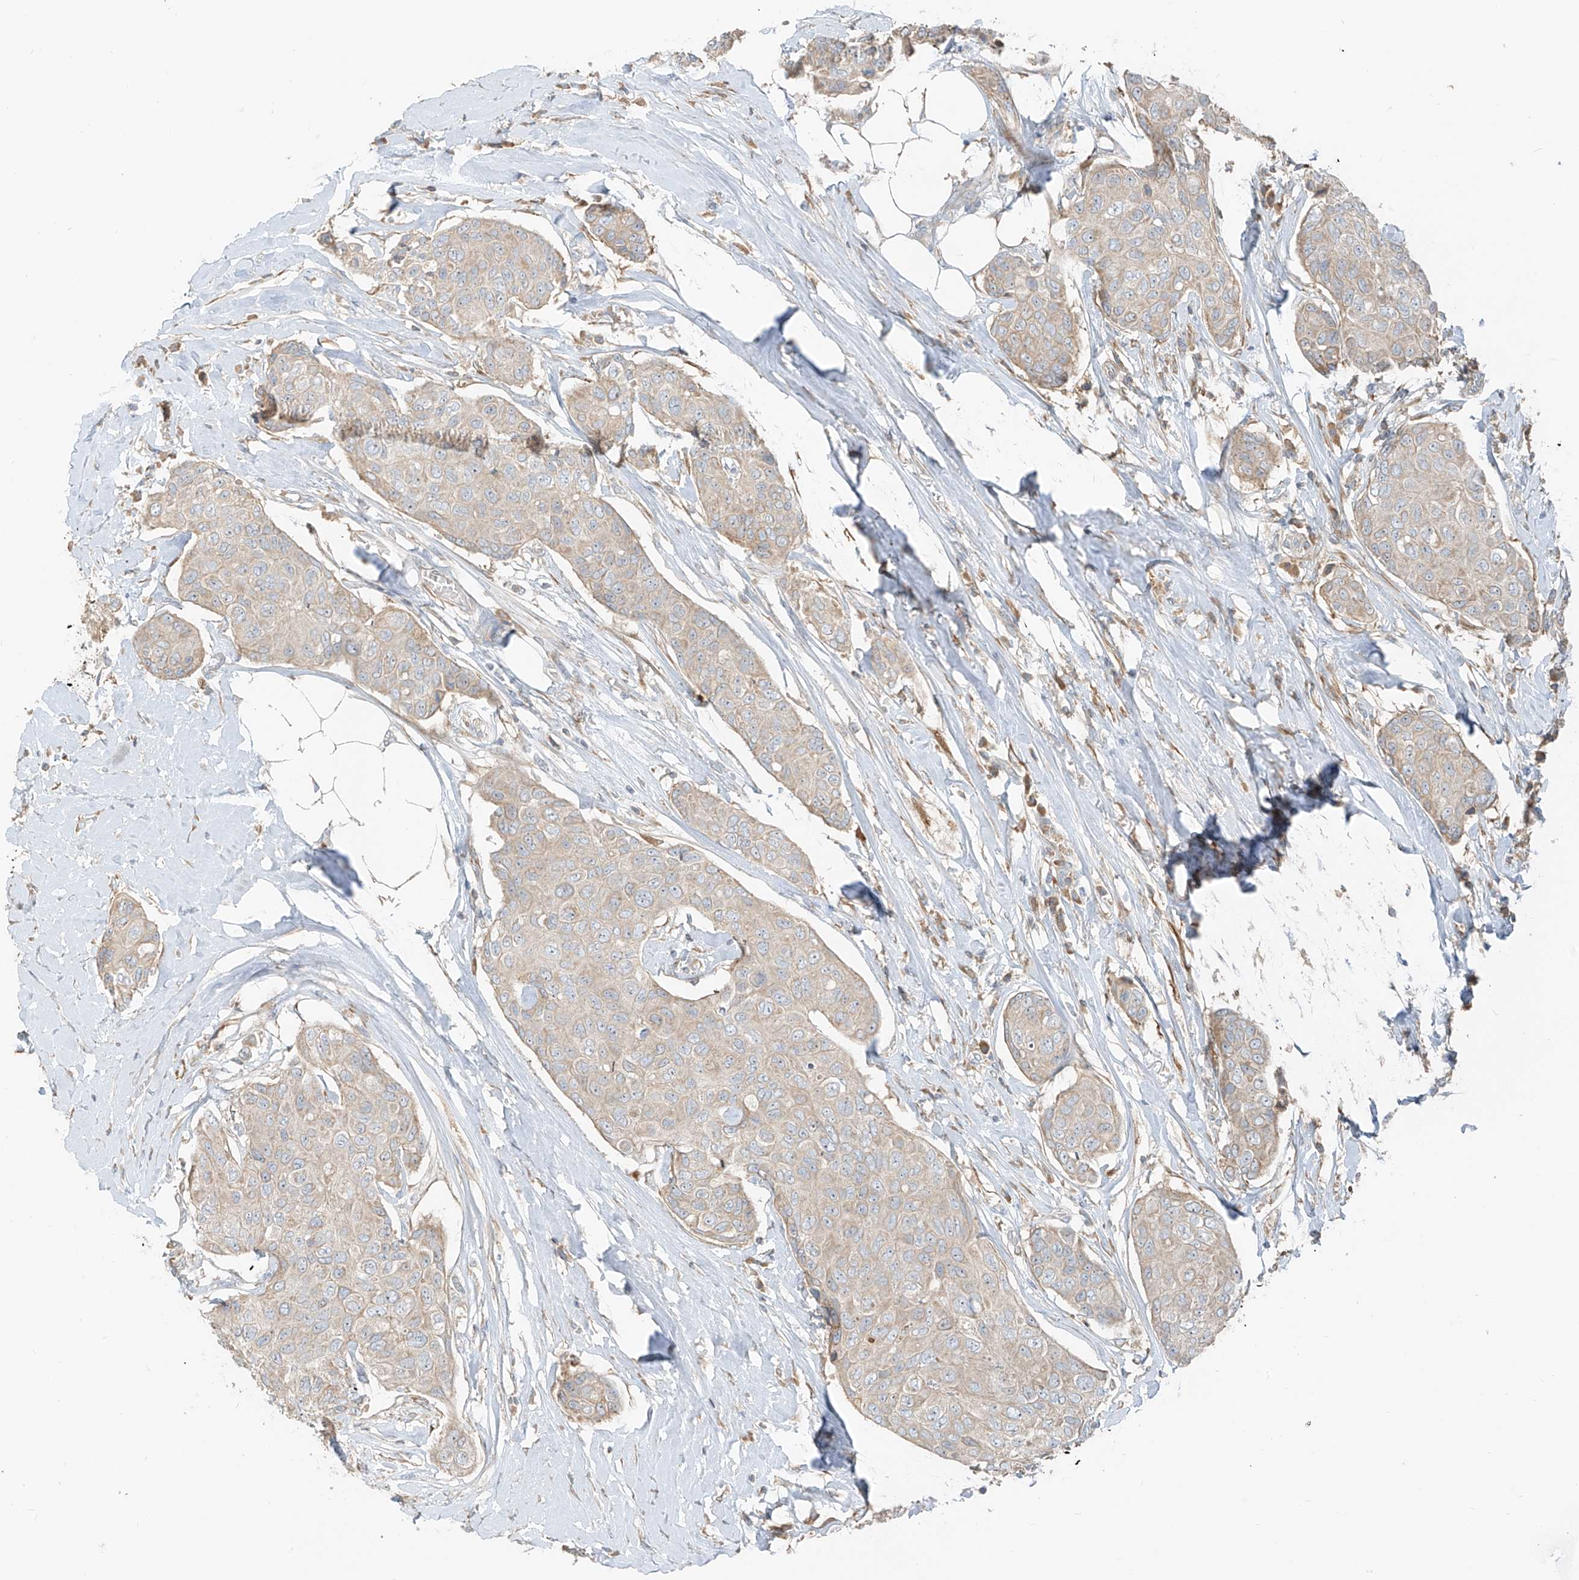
{"staining": {"intensity": "weak", "quantity": "<25%", "location": "cytoplasmic/membranous"}, "tissue": "breast cancer", "cell_type": "Tumor cells", "image_type": "cancer", "snomed": [{"axis": "morphology", "description": "Duct carcinoma"}, {"axis": "topography", "description": "Breast"}], "caption": "The image shows no significant expression in tumor cells of breast cancer (infiltrating ductal carcinoma).", "gene": "FSTL1", "patient": {"sex": "female", "age": 80}}